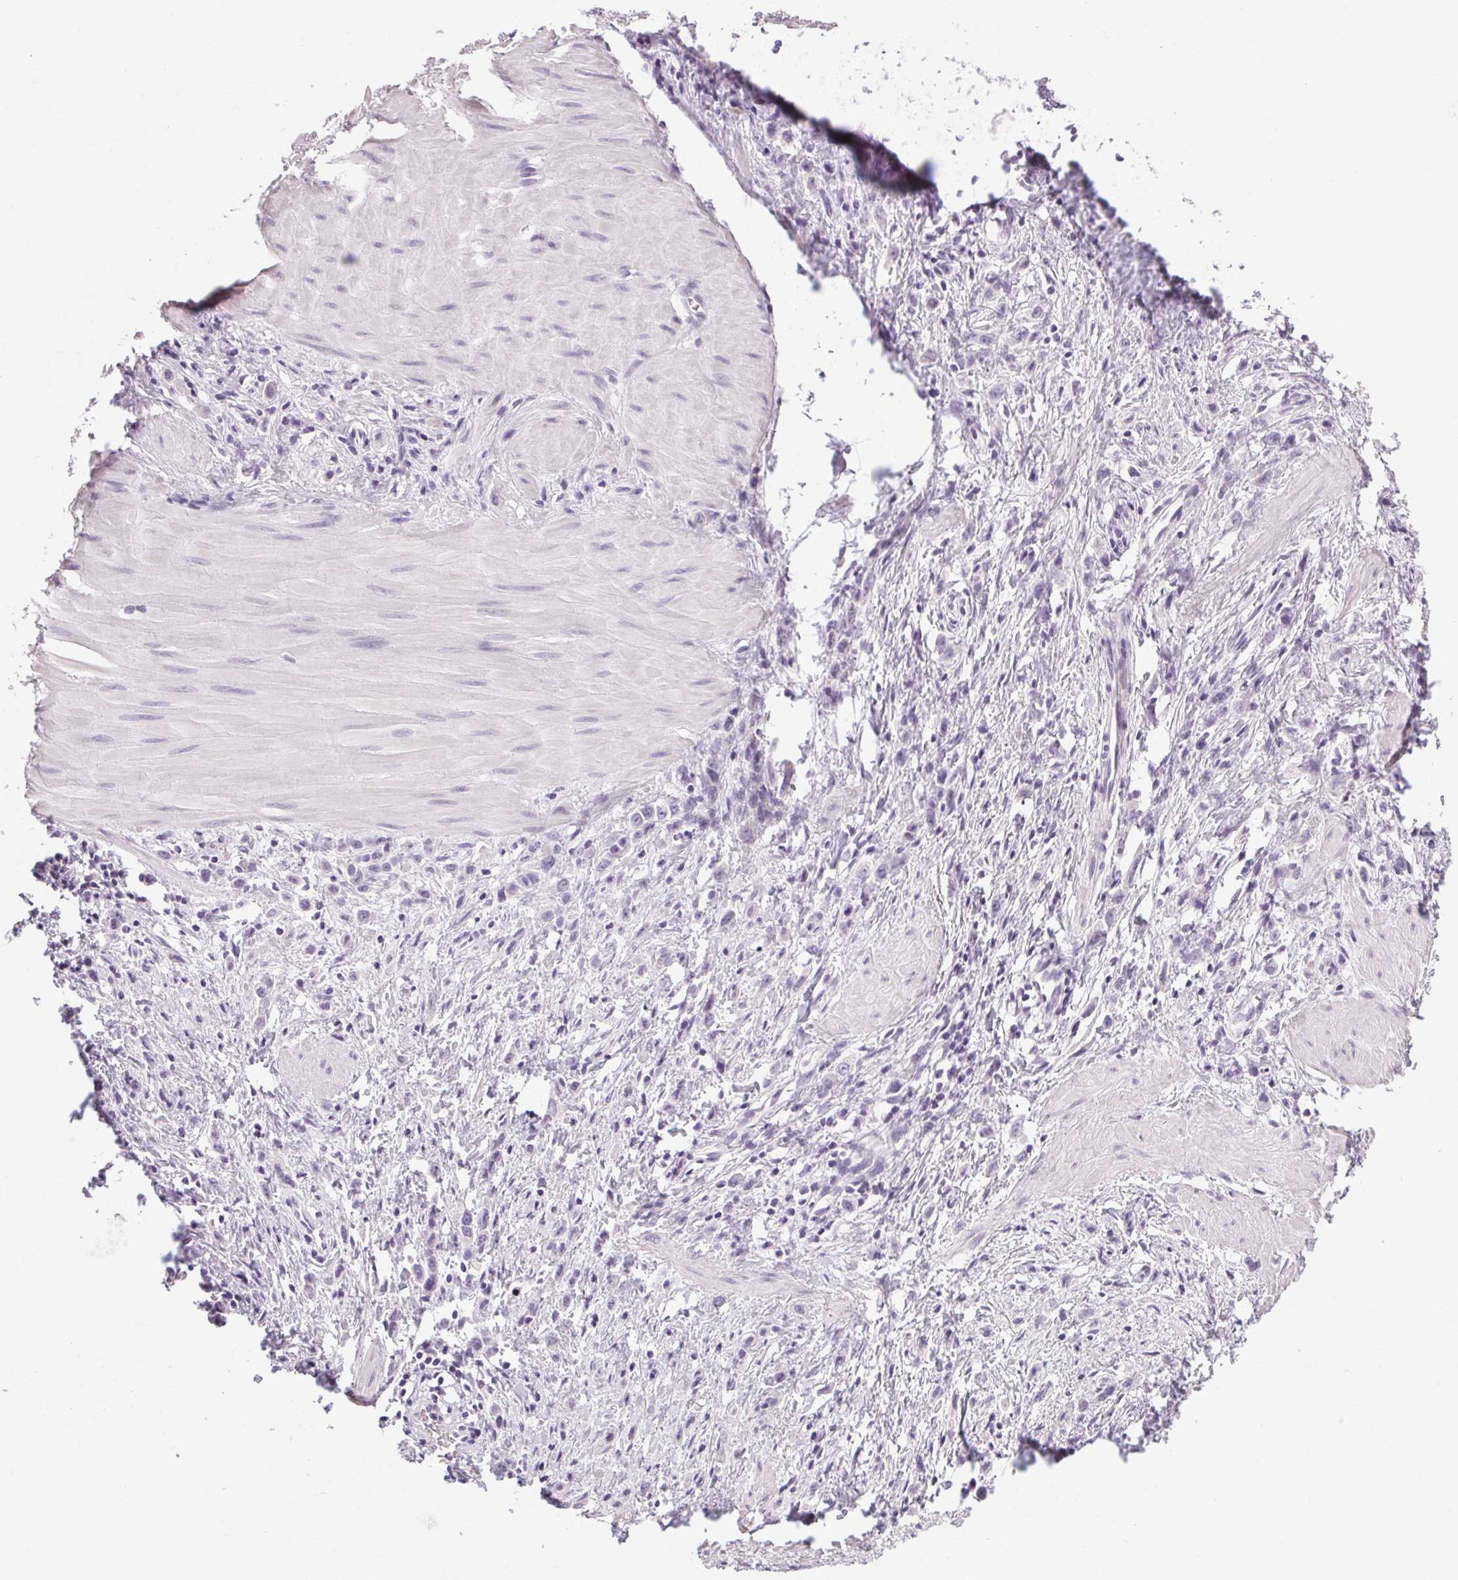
{"staining": {"intensity": "negative", "quantity": "none", "location": "none"}, "tissue": "stomach cancer", "cell_type": "Tumor cells", "image_type": "cancer", "snomed": [{"axis": "morphology", "description": "Adenocarcinoma, NOS"}, {"axis": "topography", "description": "Stomach"}], "caption": "Tumor cells are negative for brown protein staining in adenocarcinoma (stomach).", "gene": "POMC", "patient": {"sex": "male", "age": 47}}